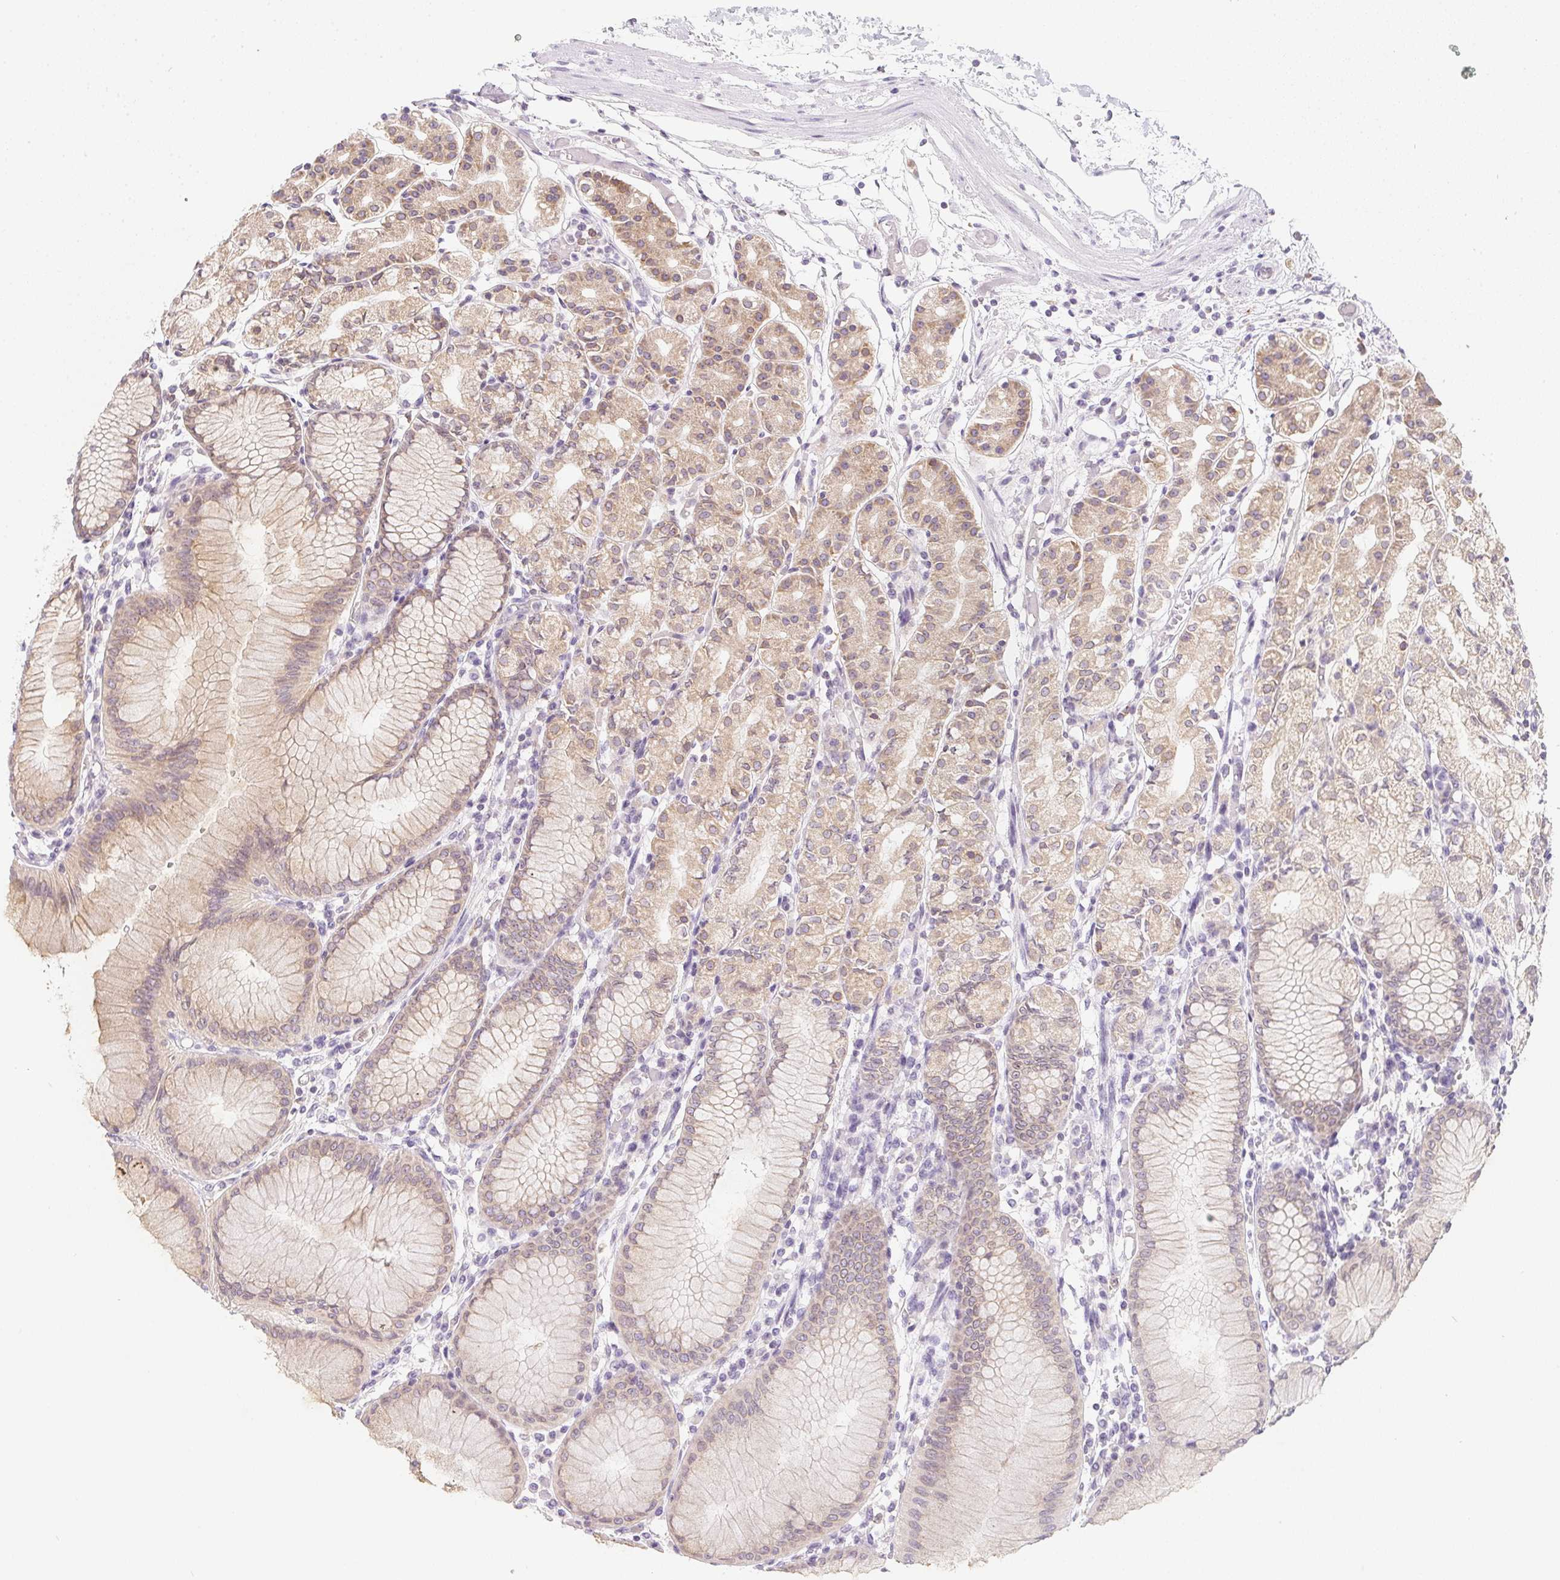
{"staining": {"intensity": "weak", "quantity": ">75%", "location": "cytoplasmic/membranous"}, "tissue": "stomach", "cell_type": "Glandular cells", "image_type": "normal", "snomed": [{"axis": "morphology", "description": "Normal tissue, NOS"}, {"axis": "topography", "description": "Stomach"}], "caption": "Immunohistochemistry (IHC) of normal stomach reveals low levels of weak cytoplasmic/membranous positivity in about >75% of glandular cells. (Stains: DAB (3,3'-diaminobenzidine) in brown, nuclei in blue, Microscopy: brightfield microscopy at high magnification).", "gene": "SOAT1", "patient": {"sex": "female", "age": 57}}